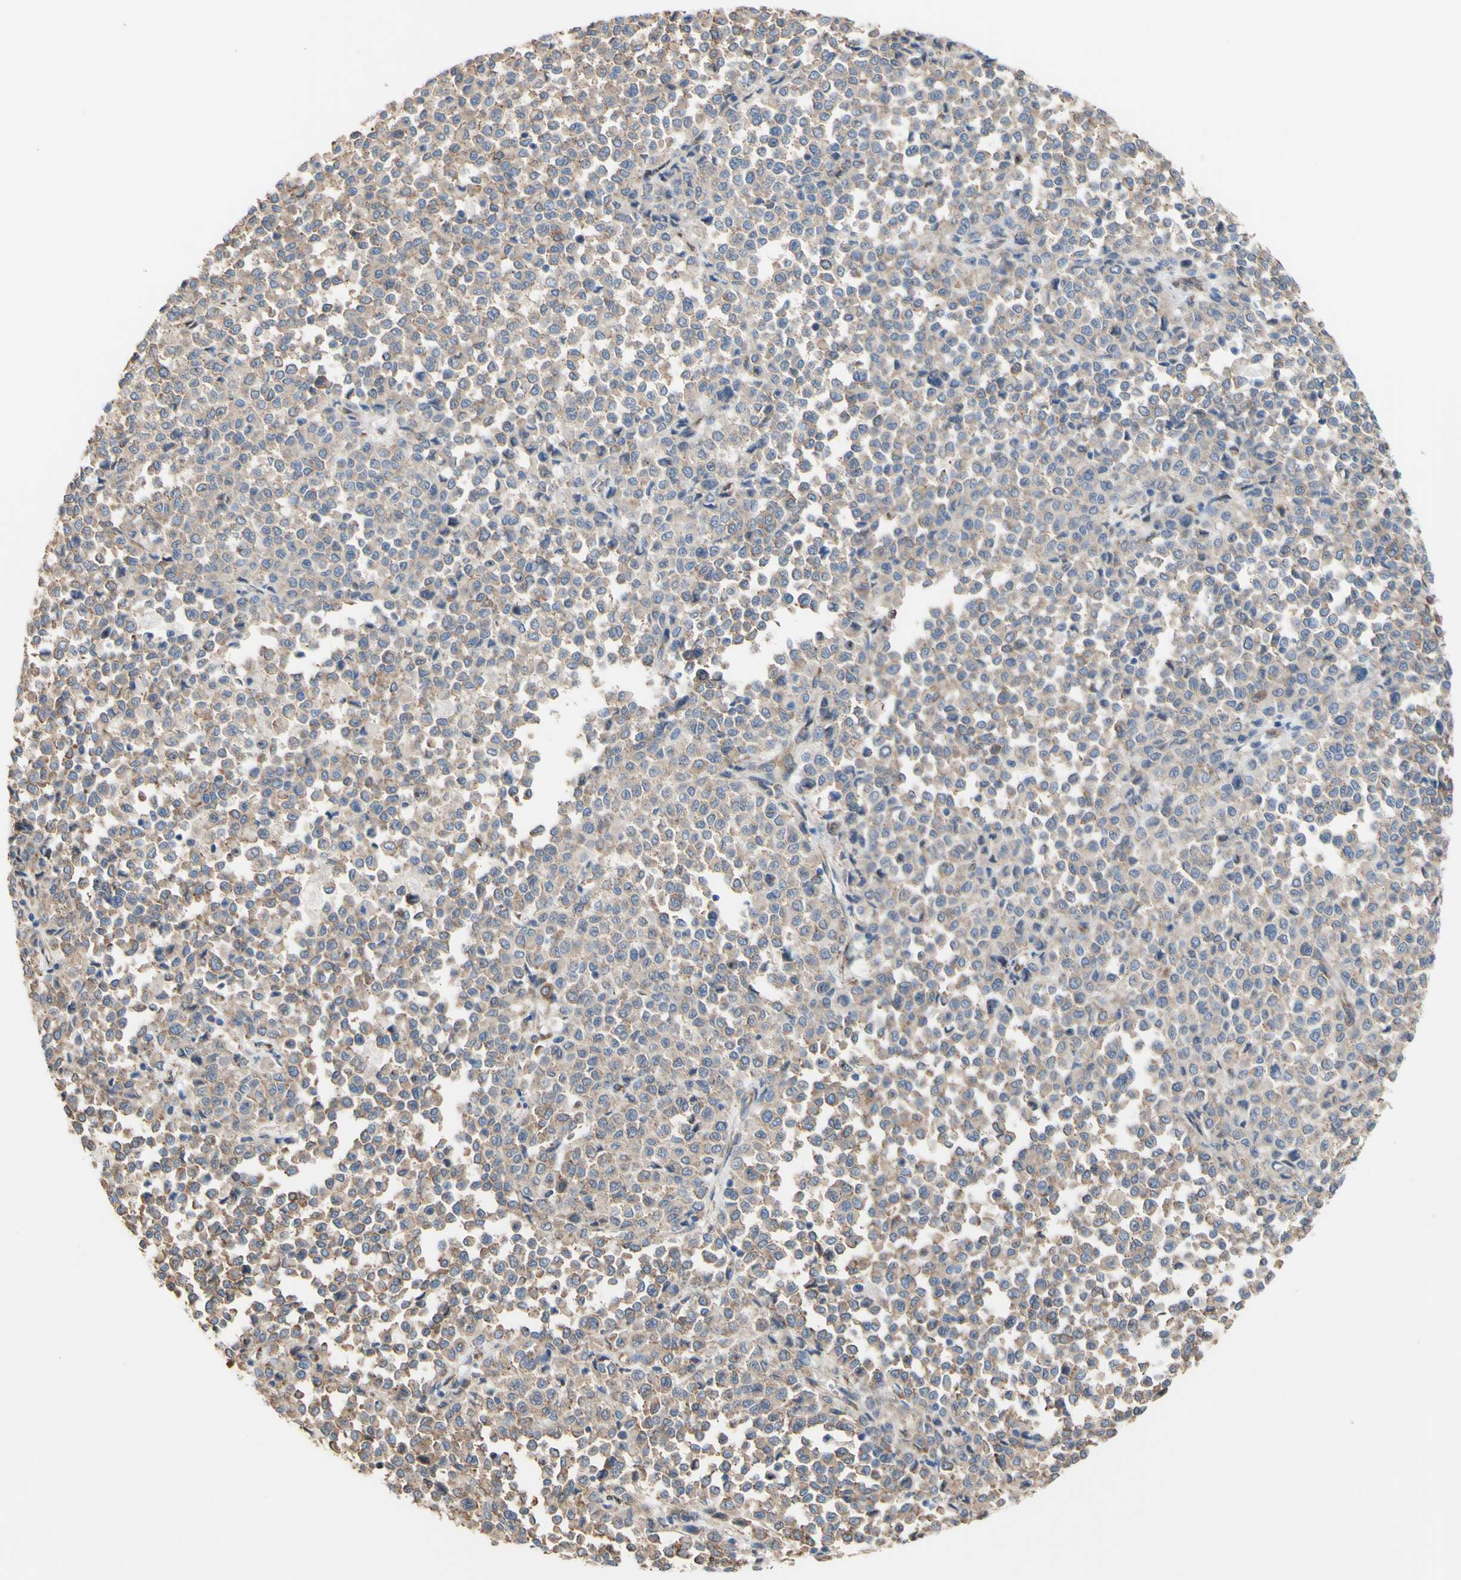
{"staining": {"intensity": "moderate", "quantity": ">75%", "location": "cytoplasmic/membranous"}, "tissue": "melanoma", "cell_type": "Tumor cells", "image_type": "cancer", "snomed": [{"axis": "morphology", "description": "Malignant melanoma, Metastatic site"}, {"axis": "topography", "description": "Pancreas"}], "caption": "About >75% of tumor cells in human melanoma demonstrate moderate cytoplasmic/membranous protein expression as visualized by brown immunohistochemical staining.", "gene": "LRIG3", "patient": {"sex": "female", "age": 30}}